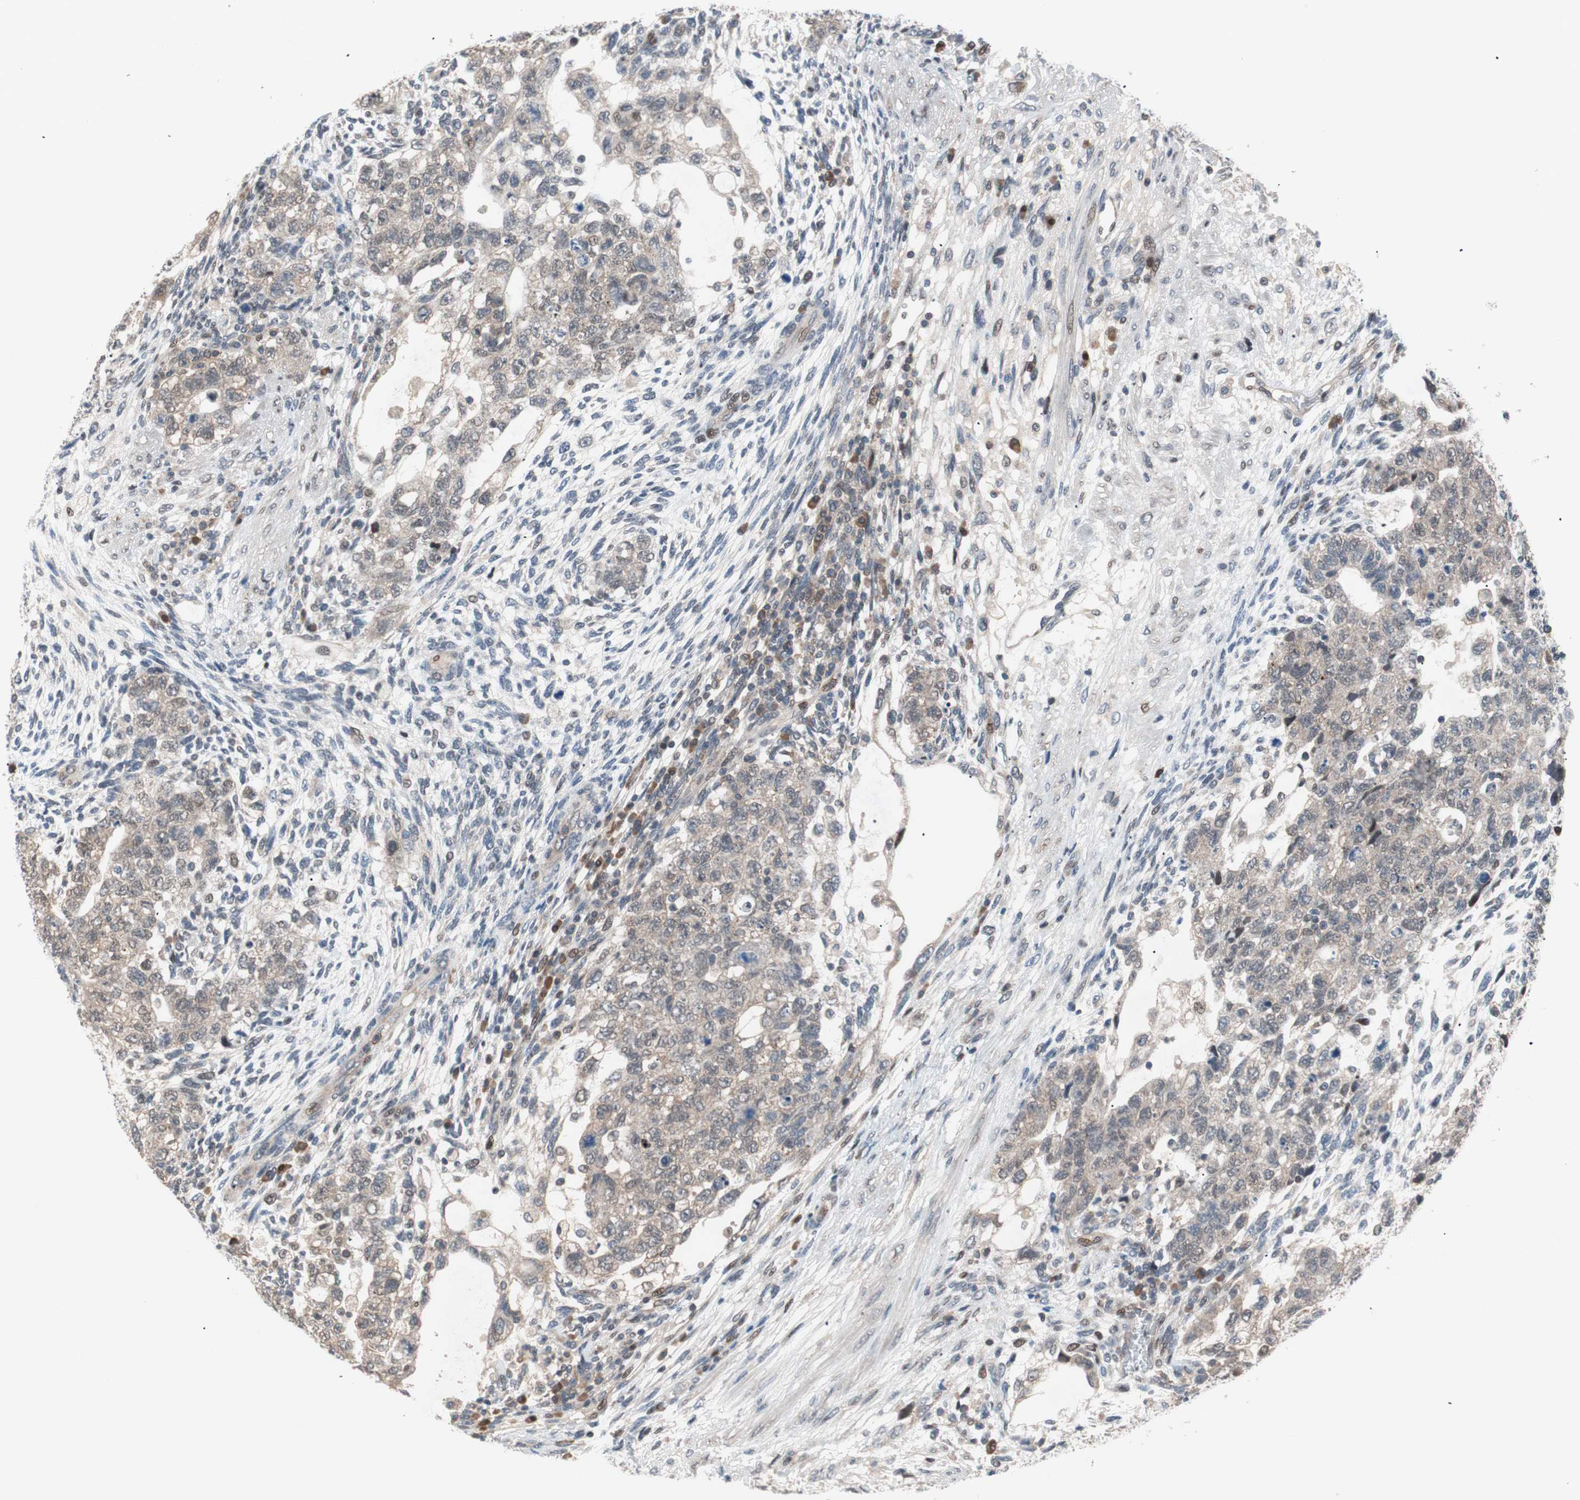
{"staining": {"intensity": "weak", "quantity": "25%-75%", "location": "cytoplasmic/membranous"}, "tissue": "testis cancer", "cell_type": "Tumor cells", "image_type": "cancer", "snomed": [{"axis": "morphology", "description": "Normal tissue, NOS"}, {"axis": "morphology", "description": "Carcinoma, Embryonal, NOS"}, {"axis": "topography", "description": "Testis"}], "caption": "Protein positivity by immunohistochemistry shows weak cytoplasmic/membranous expression in about 25%-75% of tumor cells in testis embryonal carcinoma.", "gene": "POLH", "patient": {"sex": "male", "age": 36}}